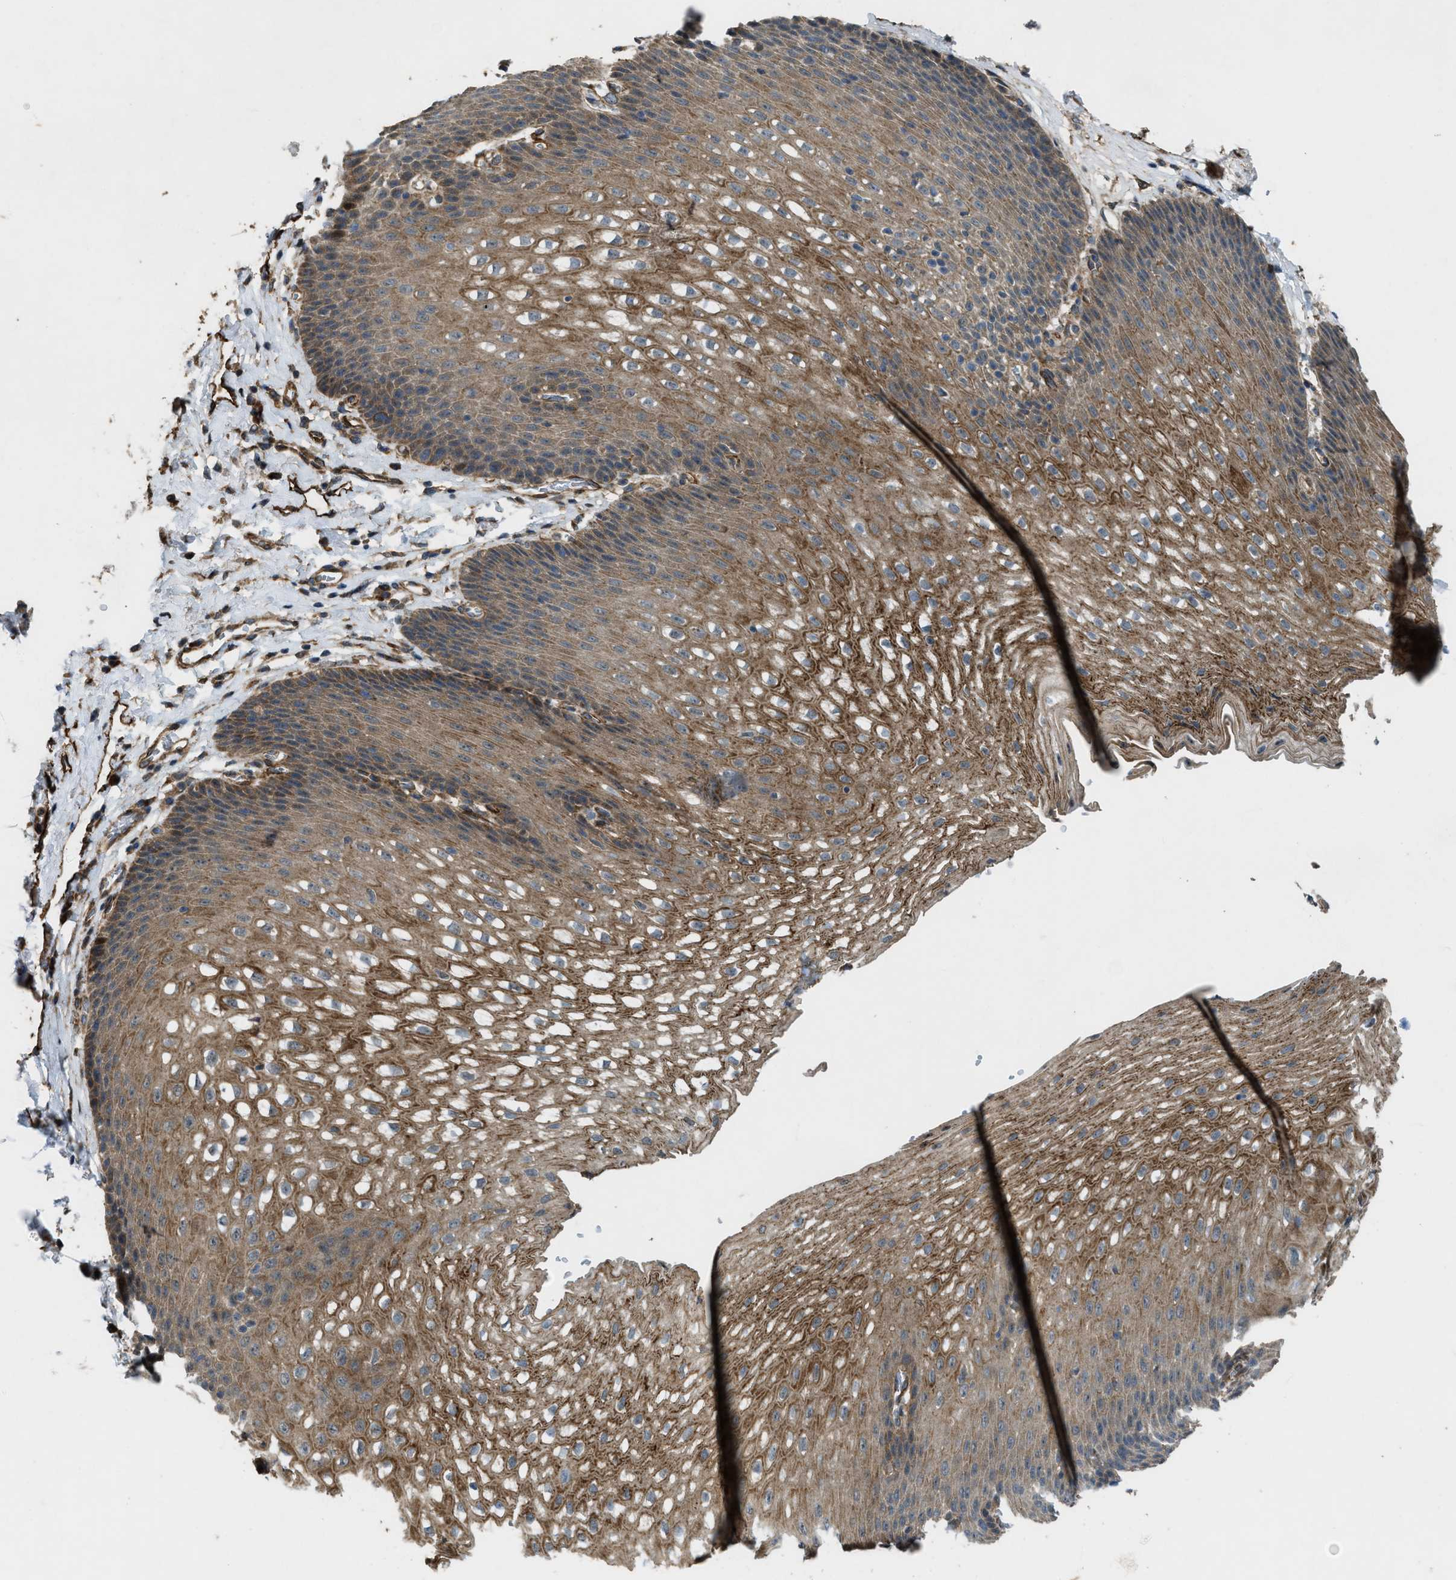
{"staining": {"intensity": "moderate", "quantity": ">75%", "location": "cytoplasmic/membranous"}, "tissue": "esophagus", "cell_type": "Squamous epithelial cells", "image_type": "normal", "snomed": [{"axis": "morphology", "description": "Normal tissue, NOS"}, {"axis": "topography", "description": "Esophagus"}], "caption": "A medium amount of moderate cytoplasmic/membranous expression is present in approximately >75% of squamous epithelial cells in benign esophagus. (IHC, brightfield microscopy, high magnification).", "gene": "LRRC72", "patient": {"sex": "male", "age": 48}}